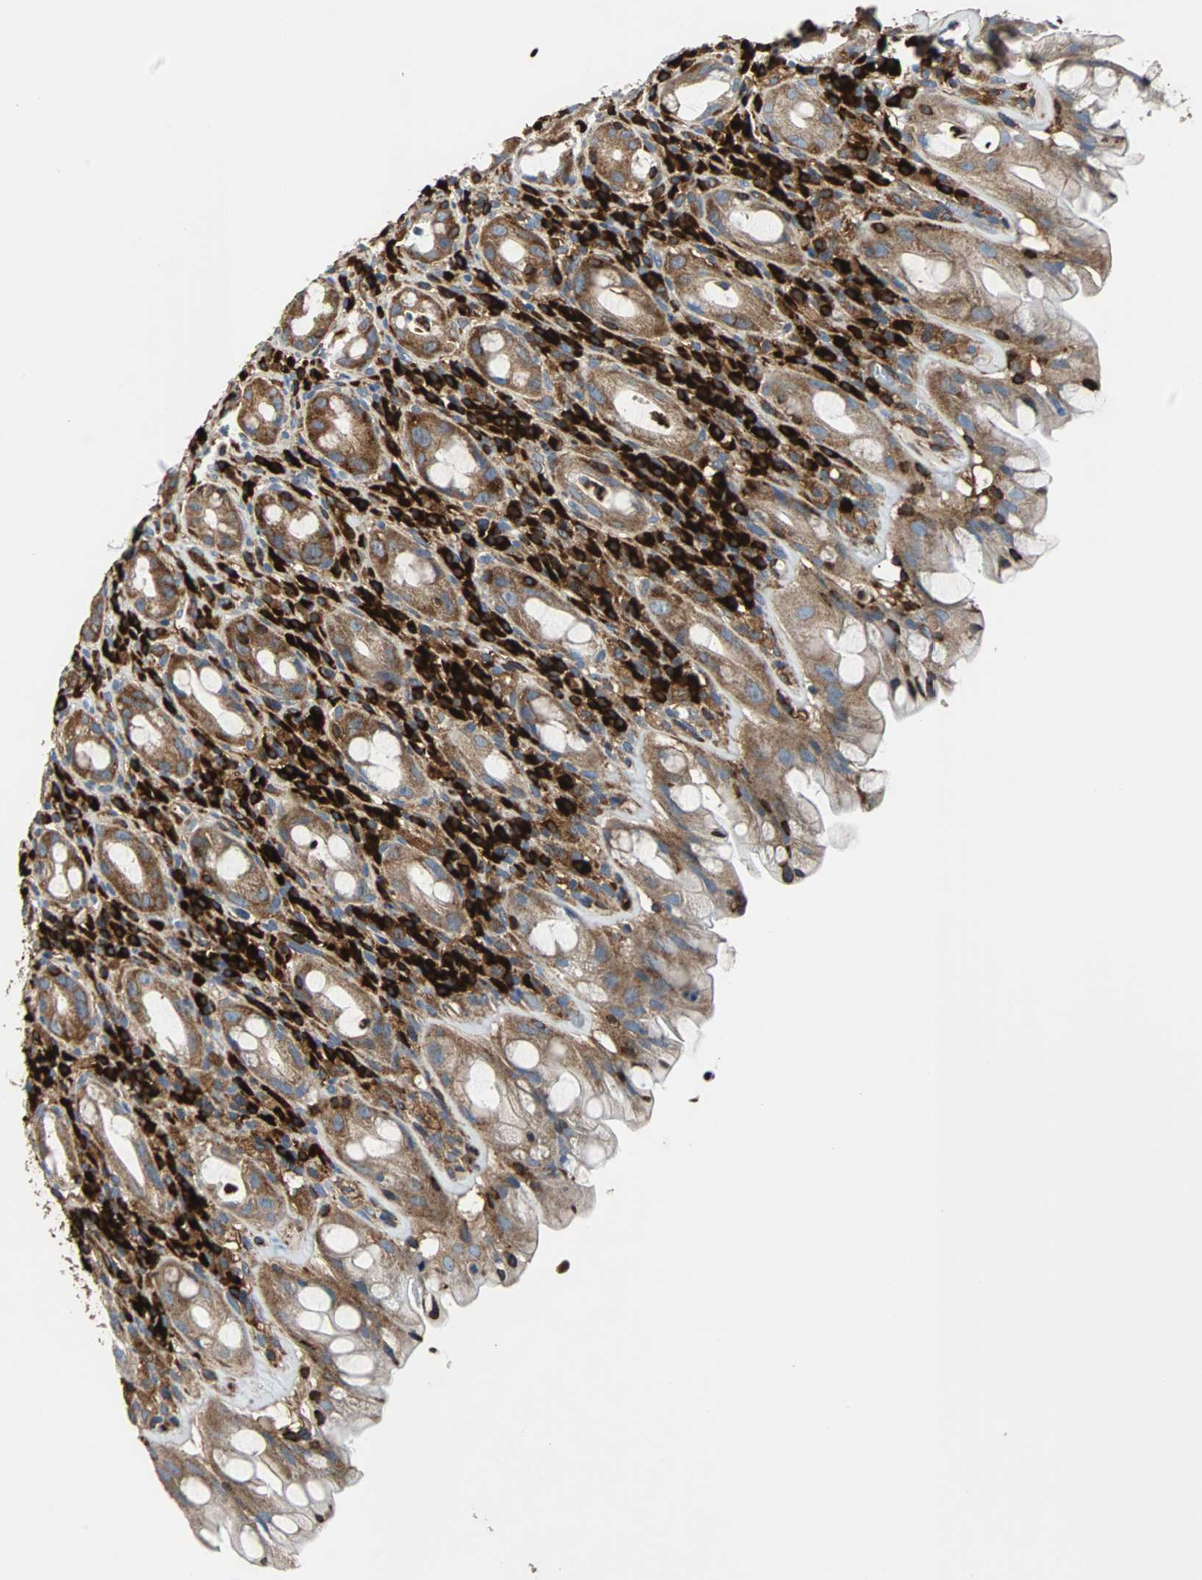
{"staining": {"intensity": "moderate", "quantity": ">75%", "location": "cytoplasmic/membranous"}, "tissue": "rectum", "cell_type": "Glandular cells", "image_type": "normal", "snomed": [{"axis": "morphology", "description": "Normal tissue, NOS"}, {"axis": "topography", "description": "Rectum"}], "caption": "The image exhibits a brown stain indicating the presence of a protein in the cytoplasmic/membranous of glandular cells in rectum.", "gene": "PLCG2", "patient": {"sex": "male", "age": 44}}